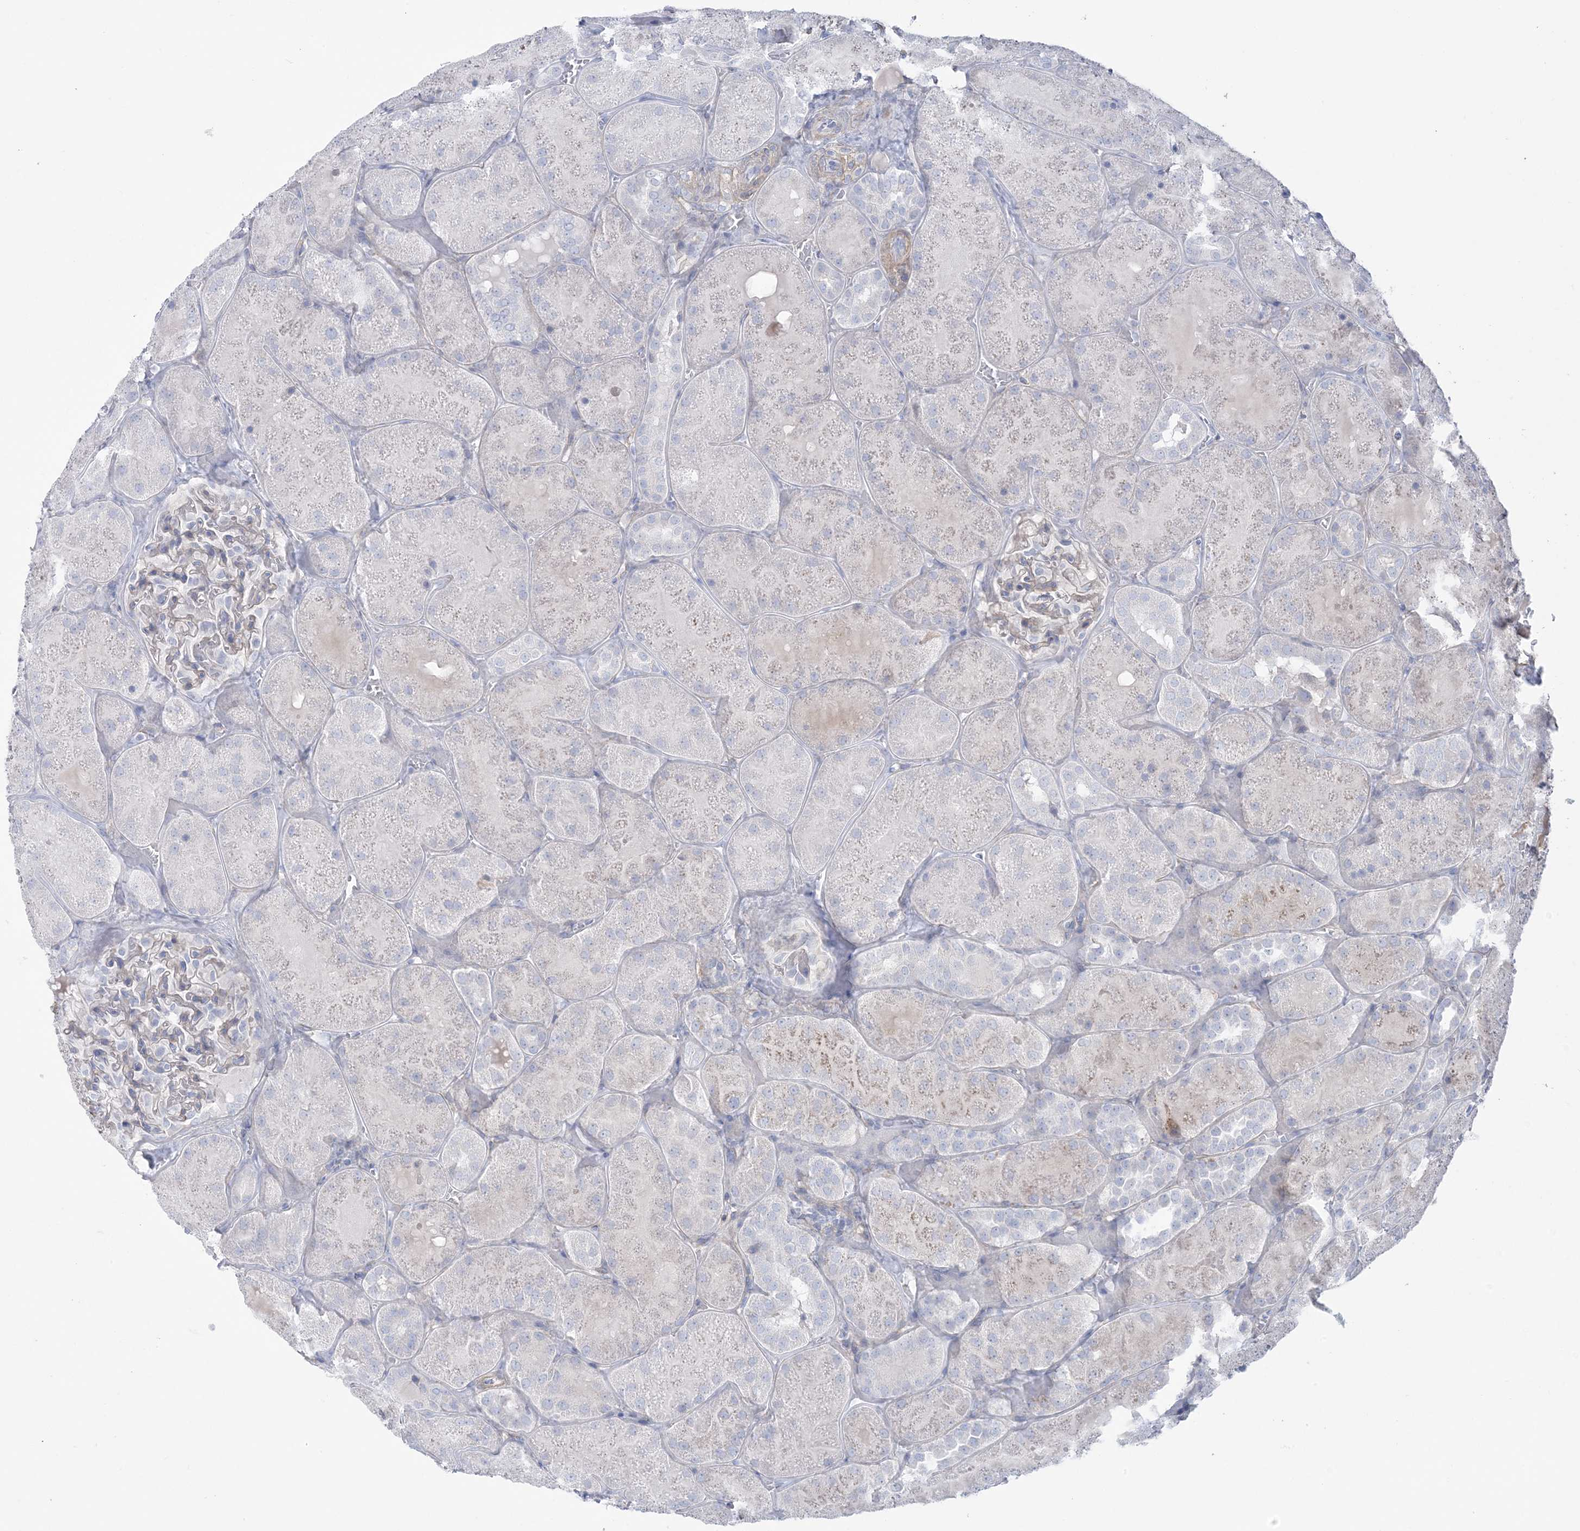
{"staining": {"intensity": "weak", "quantity": "<25%", "location": "cytoplasmic/membranous"}, "tissue": "kidney", "cell_type": "Cells in glomeruli", "image_type": "normal", "snomed": [{"axis": "morphology", "description": "Normal tissue, NOS"}, {"axis": "topography", "description": "Kidney"}], "caption": "Protein analysis of benign kidney displays no significant positivity in cells in glomeruli.", "gene": "AGXT", "patient": {"sex": "male", "age": 28}}